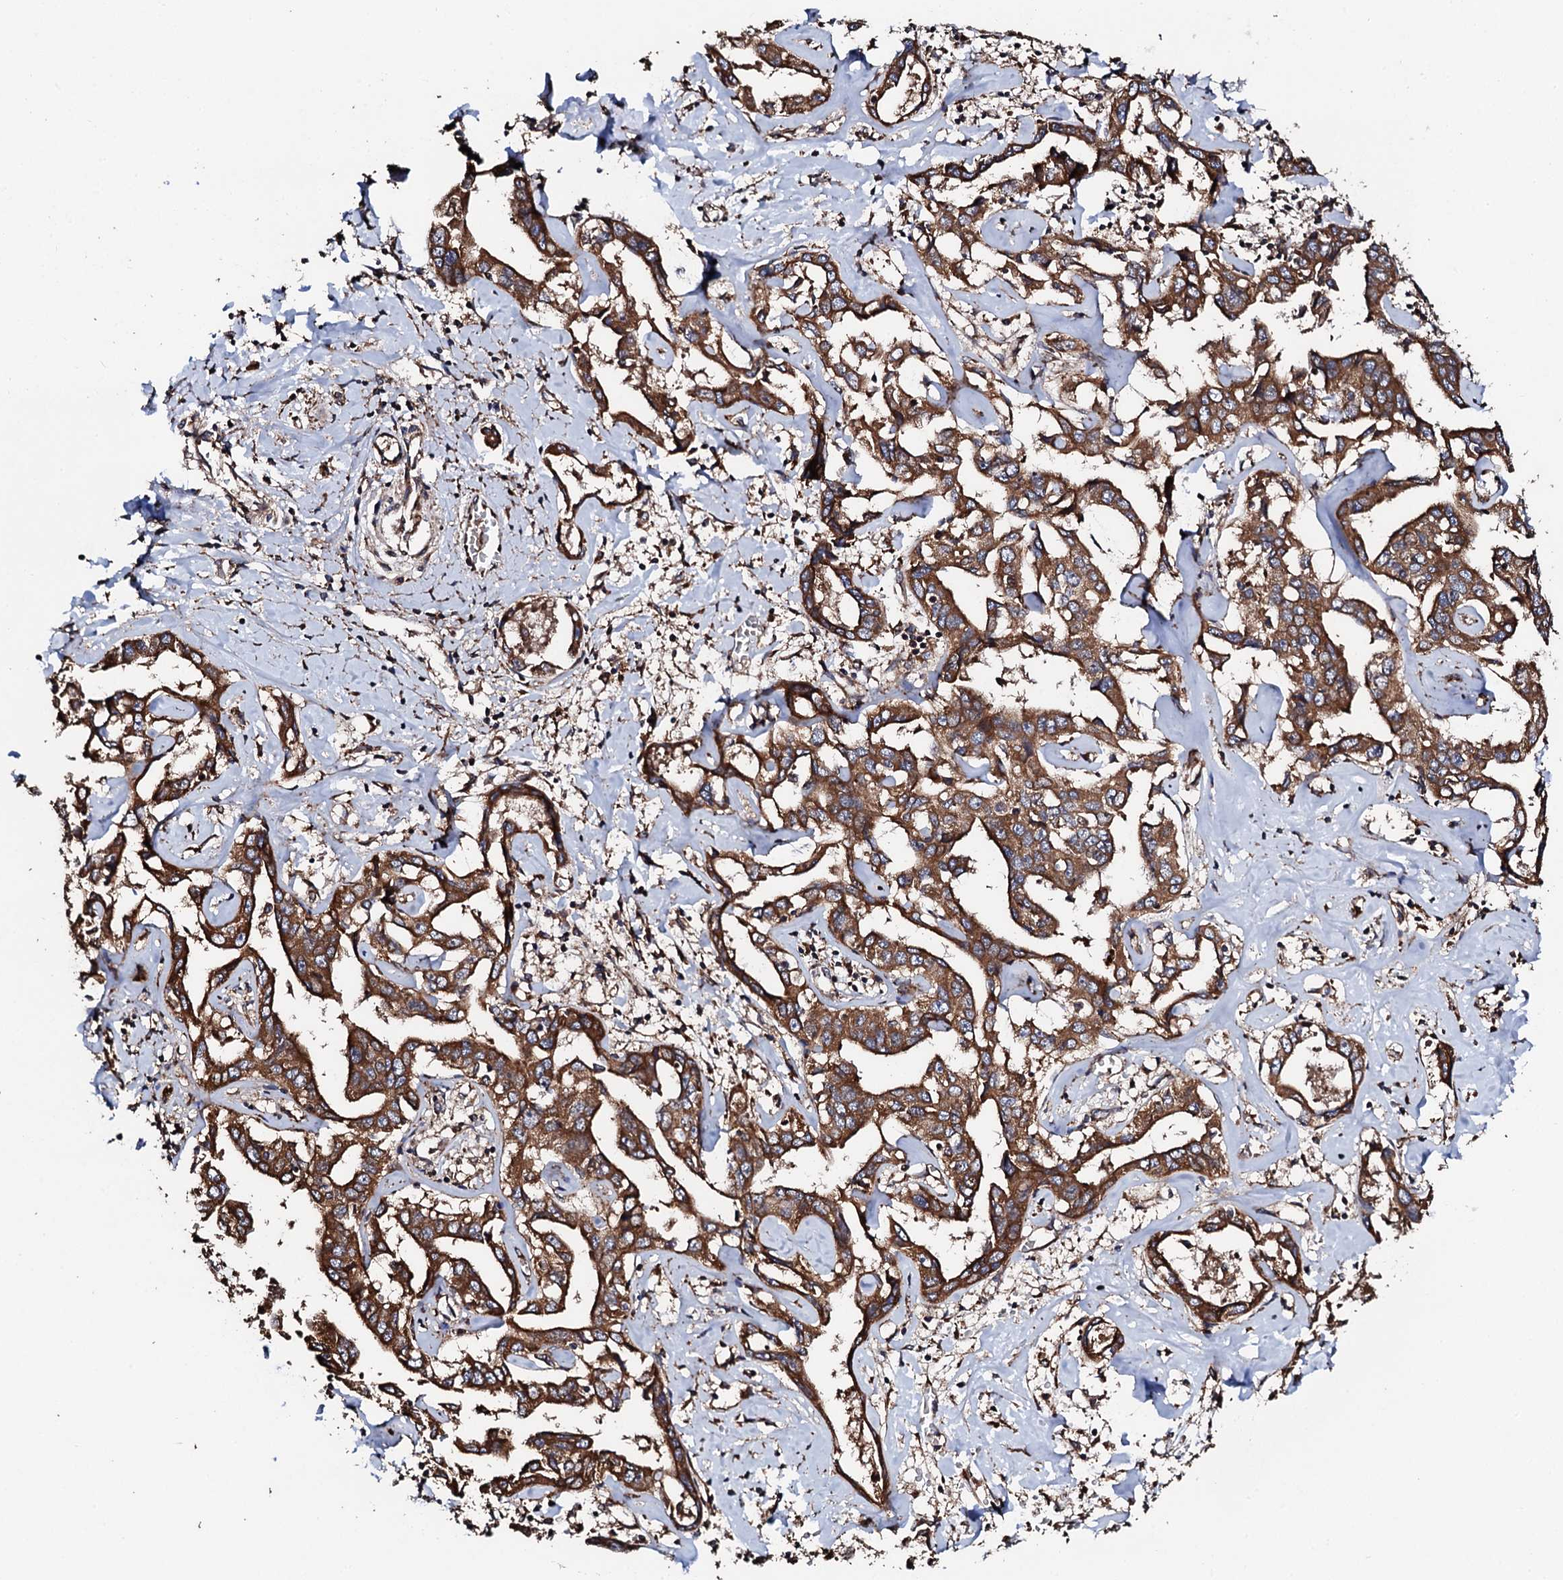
{"staining": {"intensity": "strong", "quantity": ">75%", "location": "cytoplasmic/membranous"}, "tissue": "liver cancer", "cell_type": "Tumor cells", "image_type": "cancer", "snomed": [{"axis": "morphology", "description": "Cholangiocarcinoma"}, {"axis": "topography", "description": "Liver"}], "caption": "High-power microscopy captured an immunohistochemistry photomicrograph of liver cholangiocarcinoma, revealing strong cytoplasmic/membranous positivity in about >75% of tumor cells.", "gene": "CKAP5", "patient": {"sex": "male", "age": 59}}